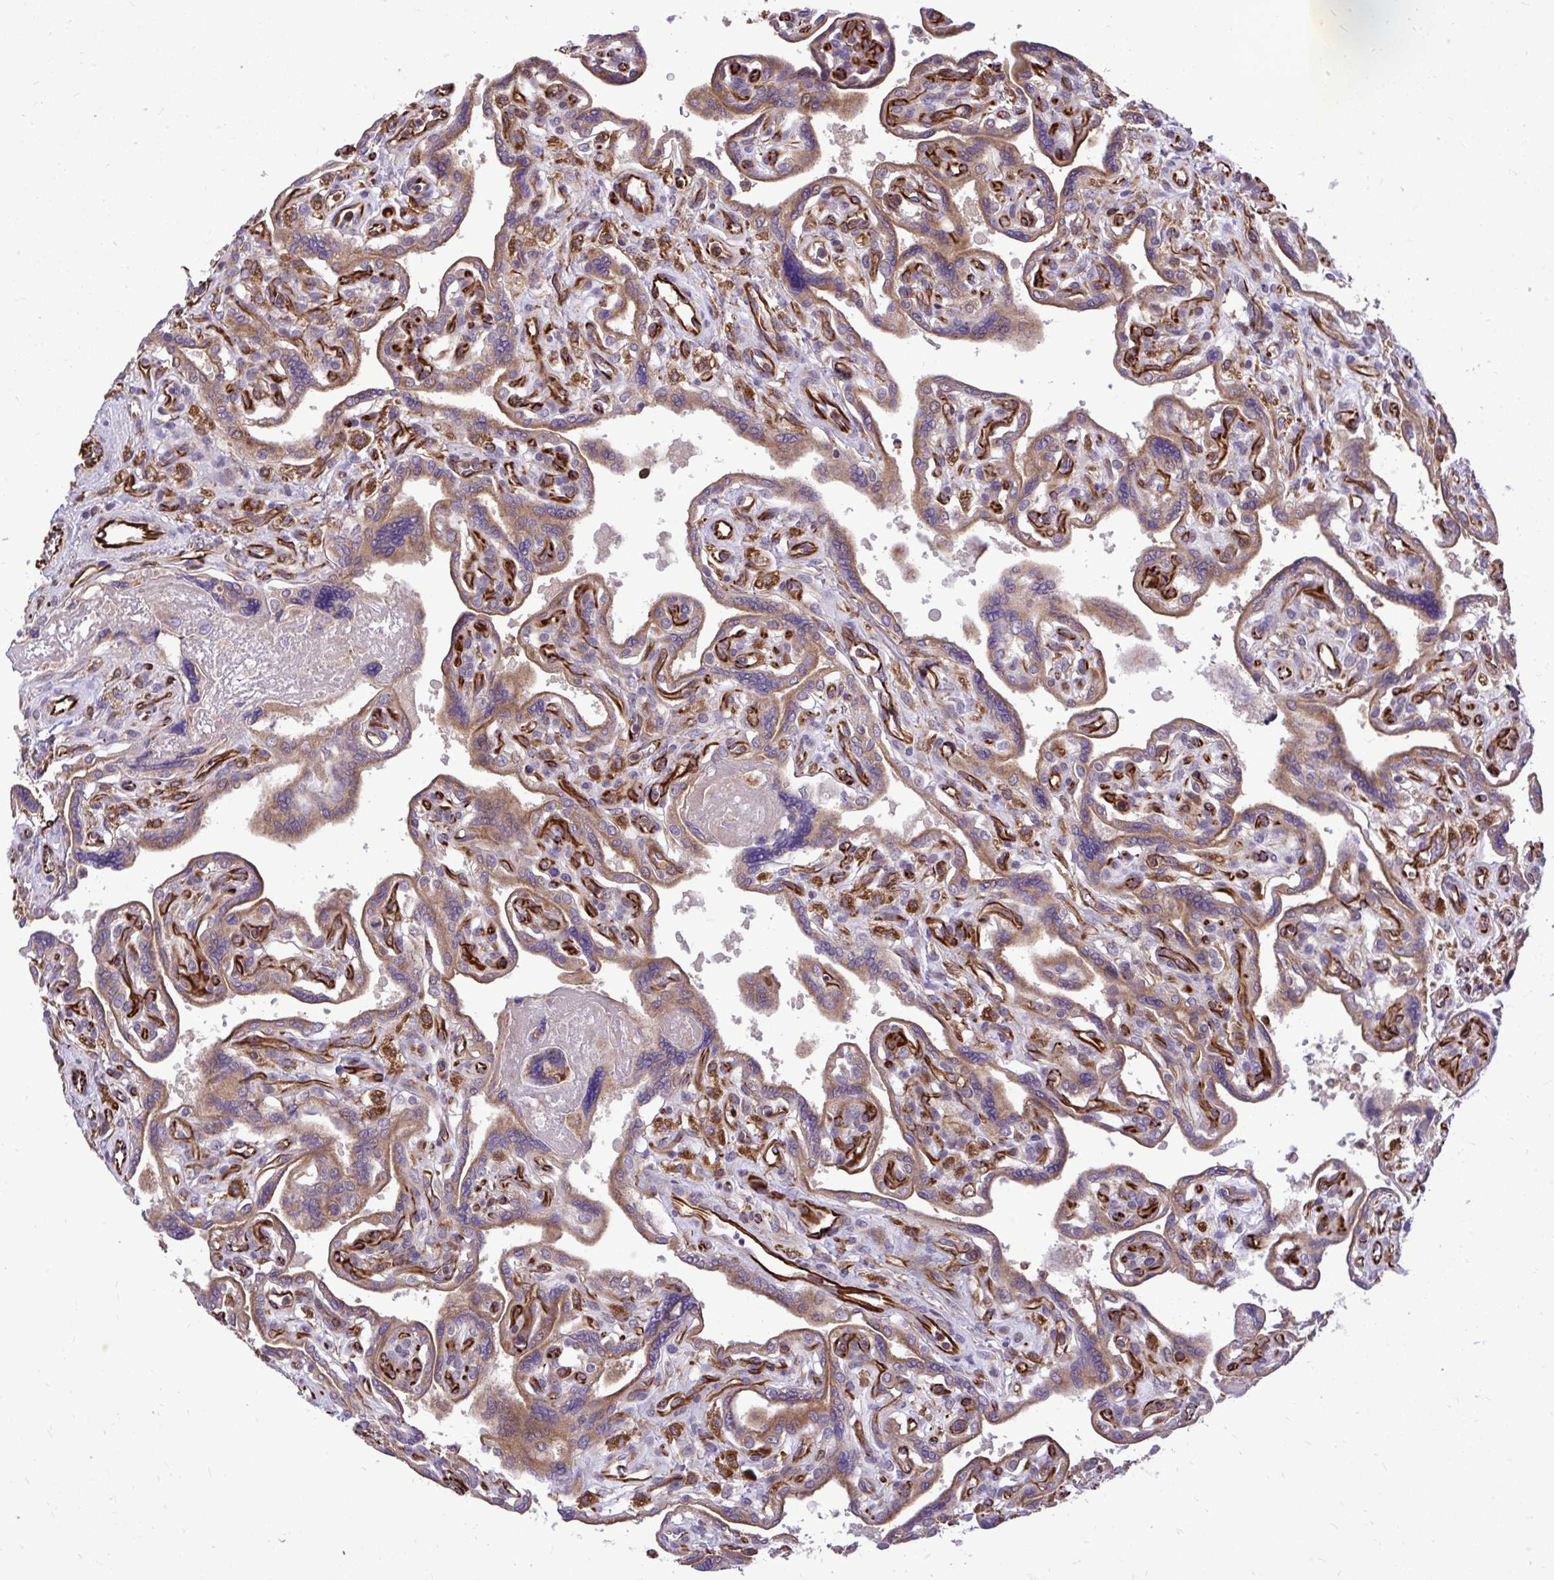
{"staining": {"intensity": "weak", "quantity": ">75%", "location": "cytoplasmic/membranous"}, "tissue": "placenta", "cell_type": "Decidual cells", "image_type": "normal", "snomed": [{"axis": "morphology", "description": "Normal tissue, NOS"}, {"axis": "topography", "description": "Placenta"}], "caption": "IHC image of unremarkable human placenta stained for a protein (brown), which exhibits low levels of weak cytoplasmic/membranous positivity in about >75% of decidual cells.", "gene": "PAIP2", "patient": {"sex": "female", "age": 39}}